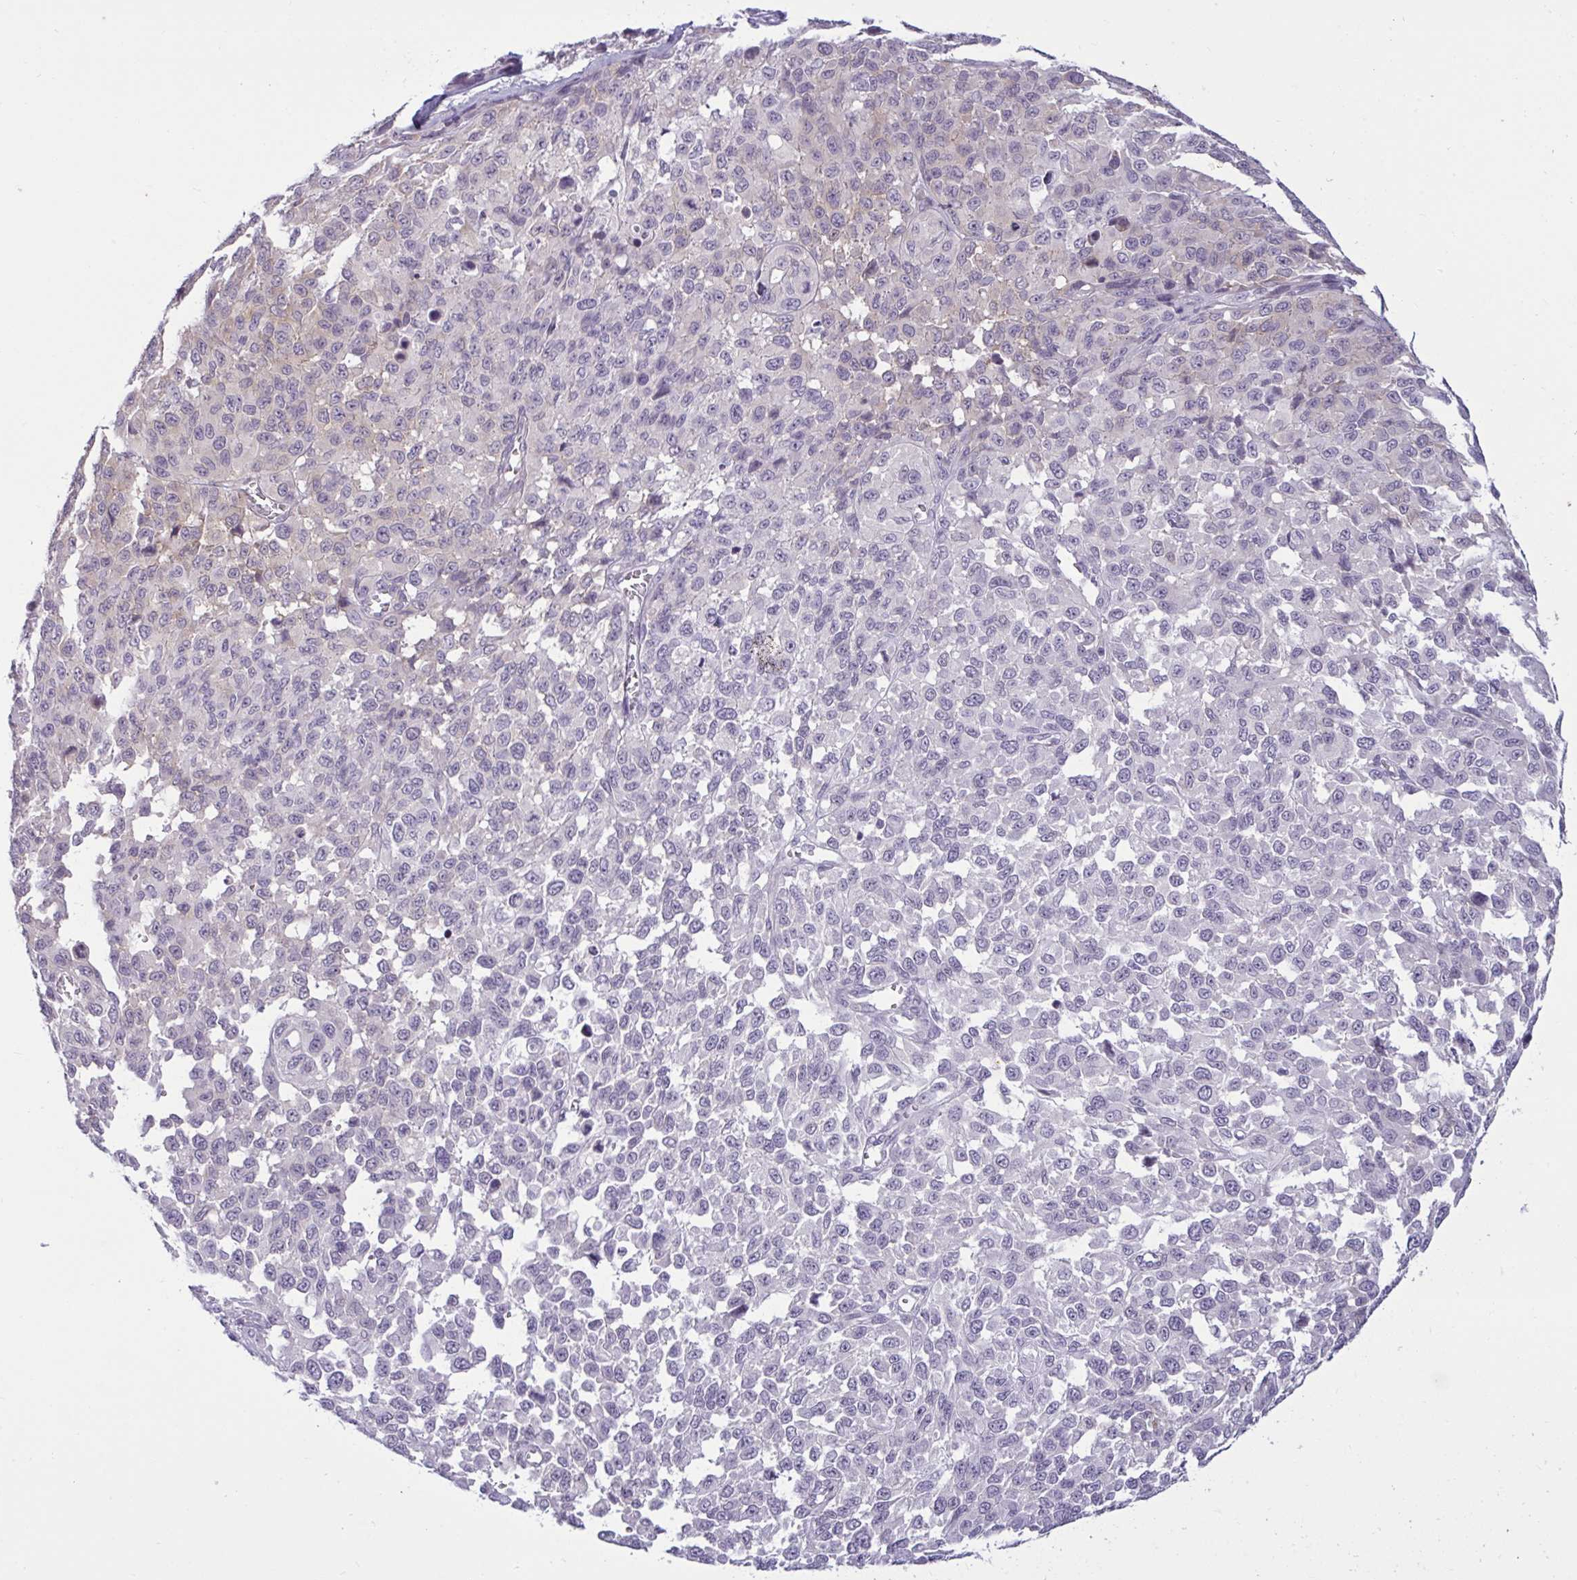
{"staining": {"intensity": "weak", "quantity": "<25%", "location": "cytoplasmic/membranous"}, "tissue": "melanoma", "cell_type": "Tumor cells", "image_type": "cancer", "snomed": [{"axis": "morphology", "description": "Malignant melanoma, NOS"}, {"axis": "topography", "description": "Skin"}], "caption": "A high-resolution micrograph shows IHC staining of malignant melanoma, which shows no significant expression in tumor cells. Nuclei are stained in blue.", "gene": "TBC1D4", "patient": {"sex": "male", "age": 62}}